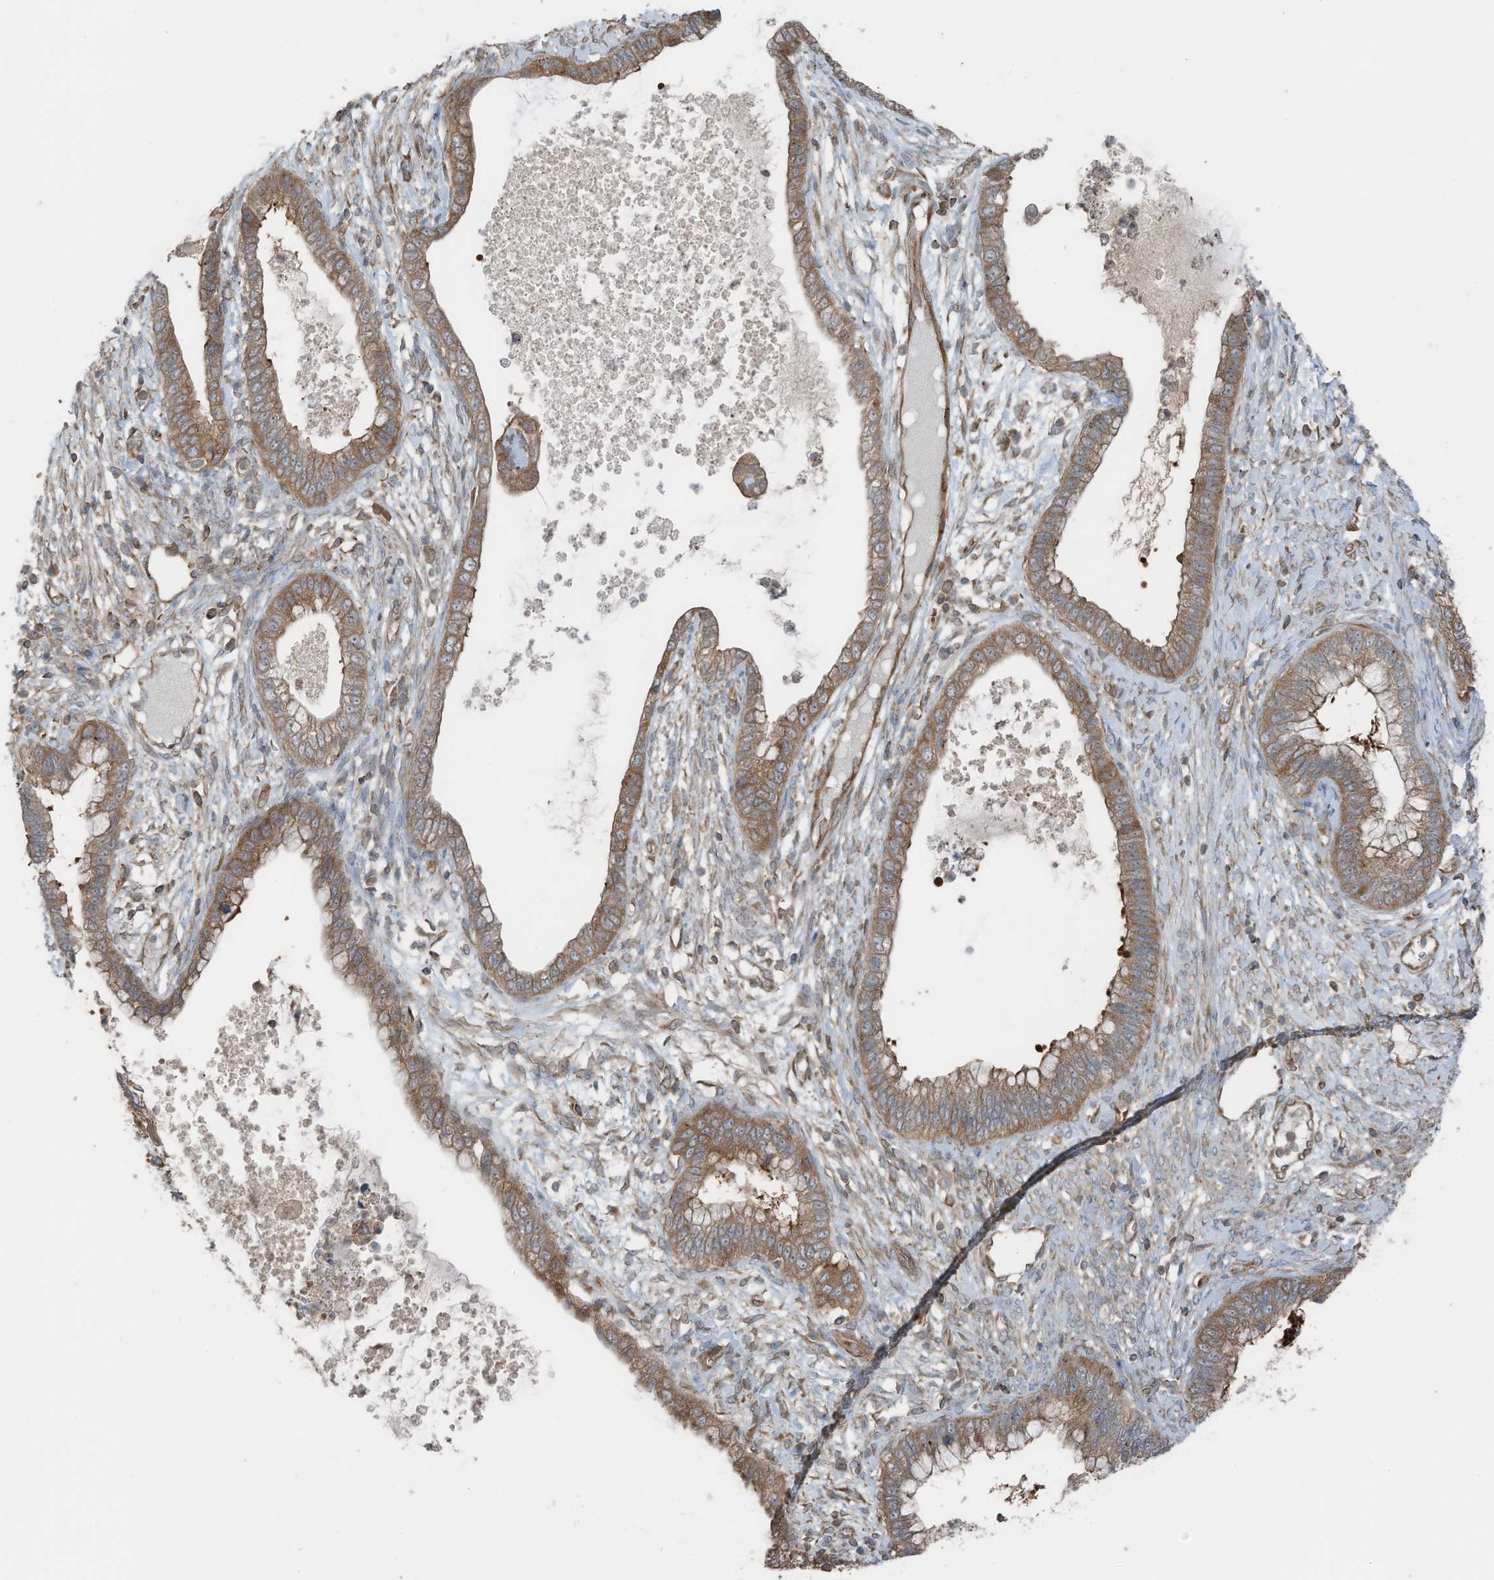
{"staining": {"intensity": "moderate", "quantity": ">75%", "location": "cytoplasmic/membranous"}, "tissue": "cervical cancer", "cell_type": "Tumor cells", "image_type": "cancer", "snomed": [{"axis": "morphology", "description": "Adenocarcinoma, NOS"}, {"axis": "topography", "description": "Cervix"}], "caption": "Cervical adenocarcinoma stained with immunohistochemistry demonstrates moderate cytoplasmic/membranous expression in about >75% of tumor cells.", "gene": "TXNDC9", "patient": {"sex": "female", "age": 44}}